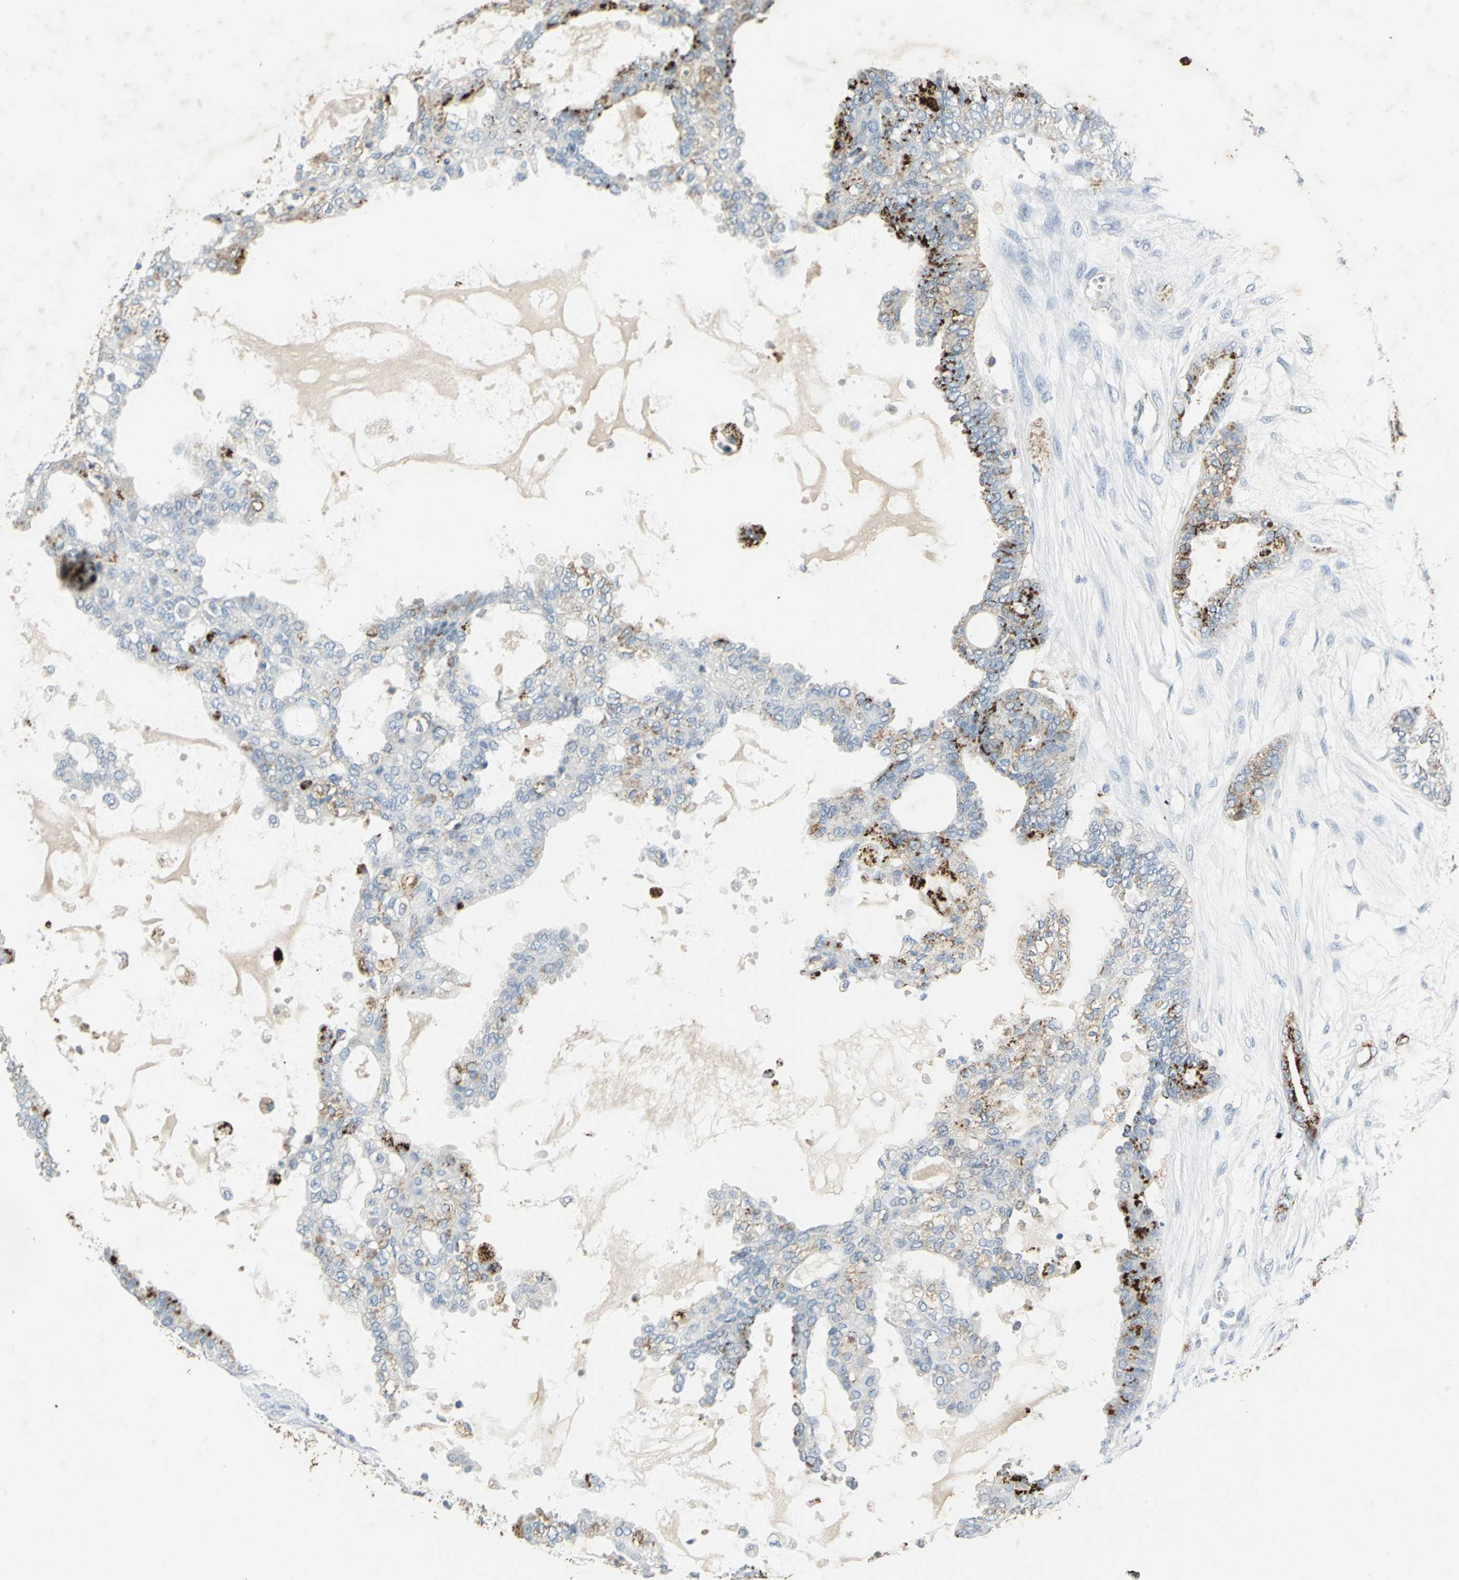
{"staining": {"intensity": "strong", "quantity": "<25%", "location": "cytoplasmic/membranous"}, "tissue": "ovarian cancer", "cell_type": "Tumor cells", "image_type": "cancer", "snomed": [{"axis": "morphology", "description": "Carcinoma, NOS"}, {"axis": "morphology", "description": "Carcinoma, endometroid"}, {"axis": "topography", "description": "Ovary"}], "caption": "The immunohistochemical stain highlights strong cytoplasmic/membranous positivity in tumor cells of ovarian carcinoma tissue.", "gene": "CAMK2B", "patient": {"sex": "female", "age": 50}}